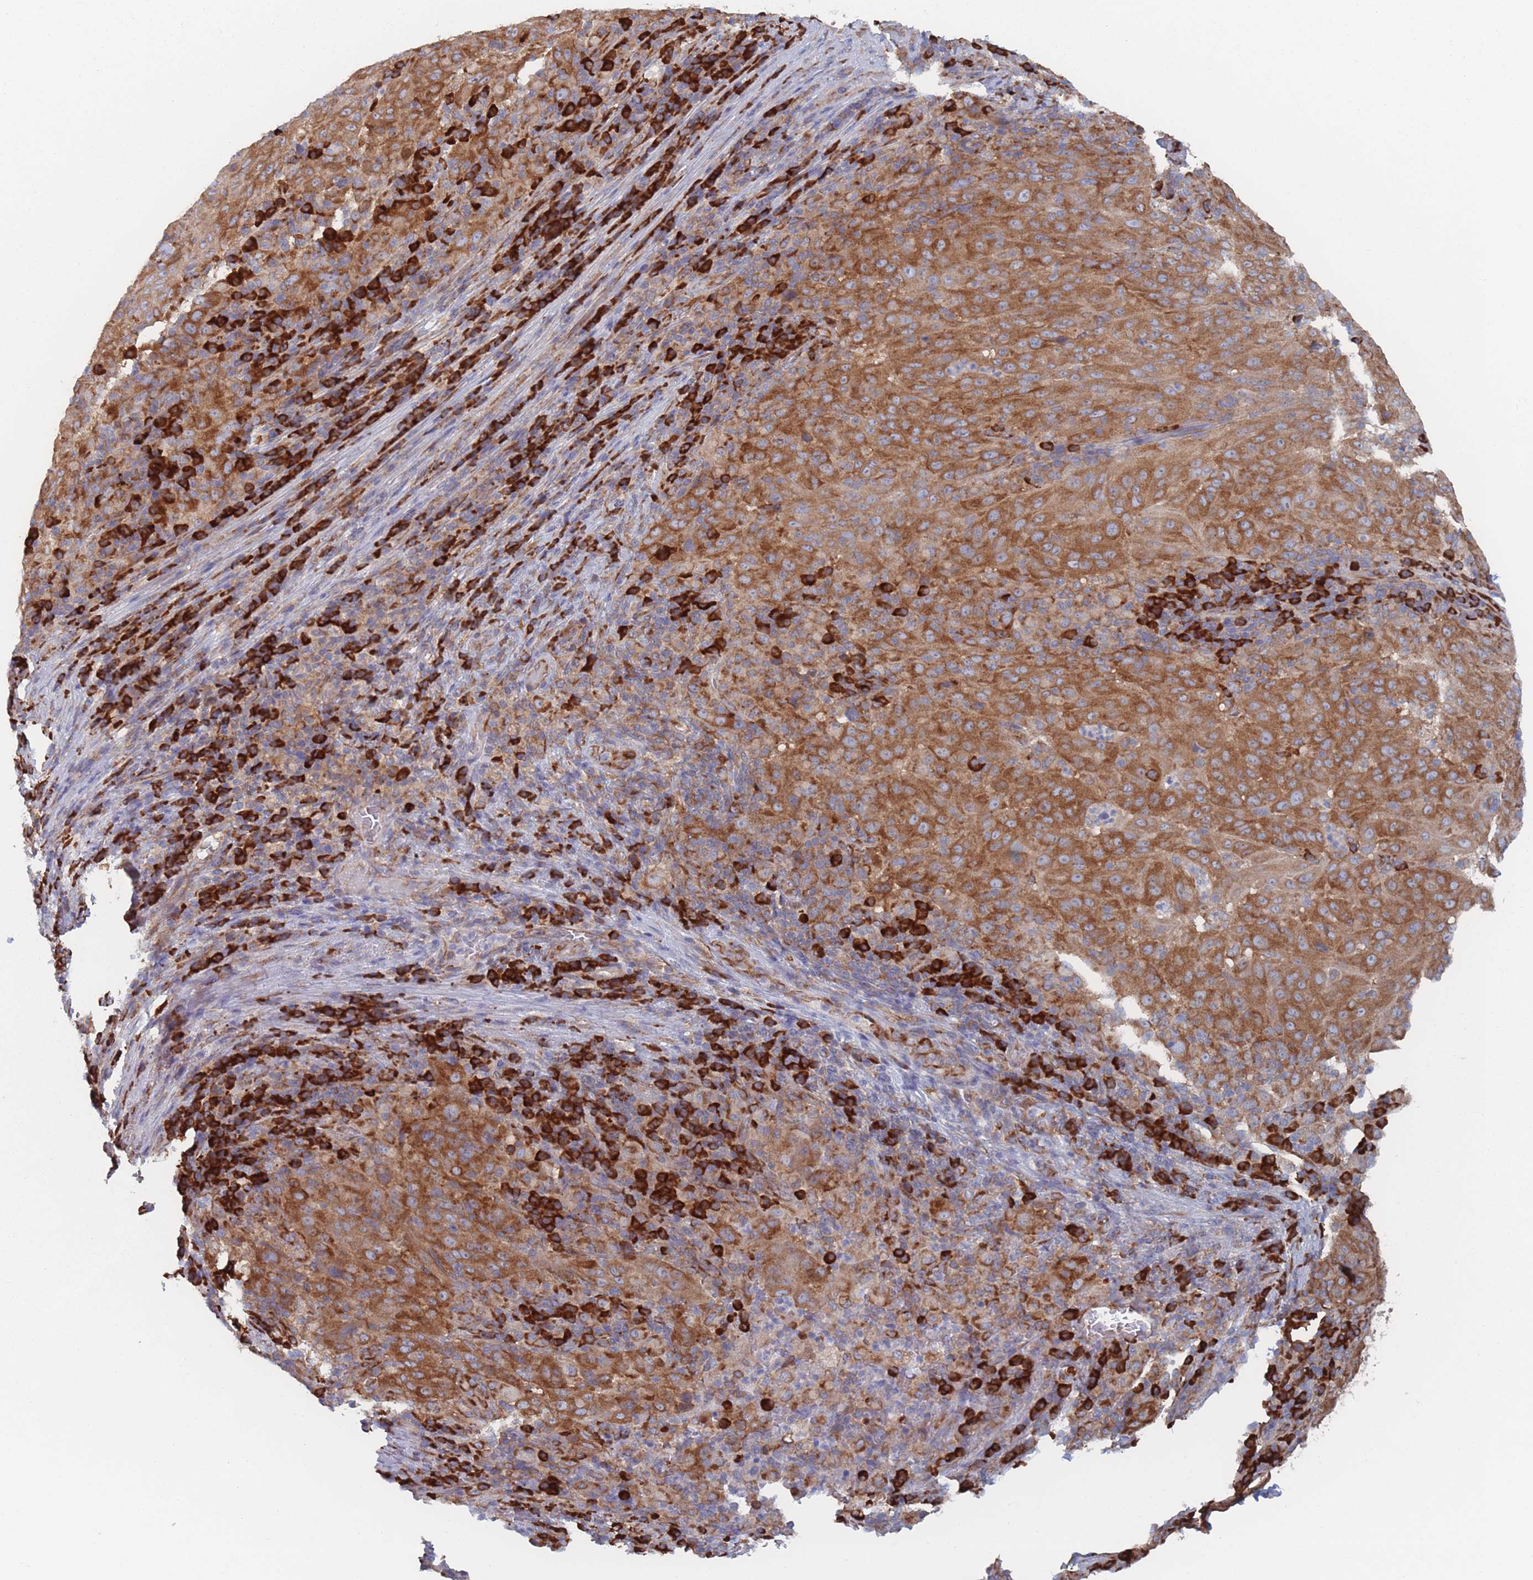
{"staining": {"intensity": "moderate", "quantity": ">75%", "location": "cytoplasmic/membranous"}, "tissue": "pancreatic cancer", "cell_type": "Tumor cells", "image_type": "cancer", "snomed": [{"axis": "morphology", "description": "Adenocarcinoma, NOS"}, {"axis": "topography", "description": "Pancreas"}], "caption": "A medium amount of moderate cytoplasmic/membranous expression is identified in approximately >75% of tumor cells in pancreatic adenocarcinoma tissue.", "gene": "EEF1B2", "patient": {"sex": "male", "age": 63}}